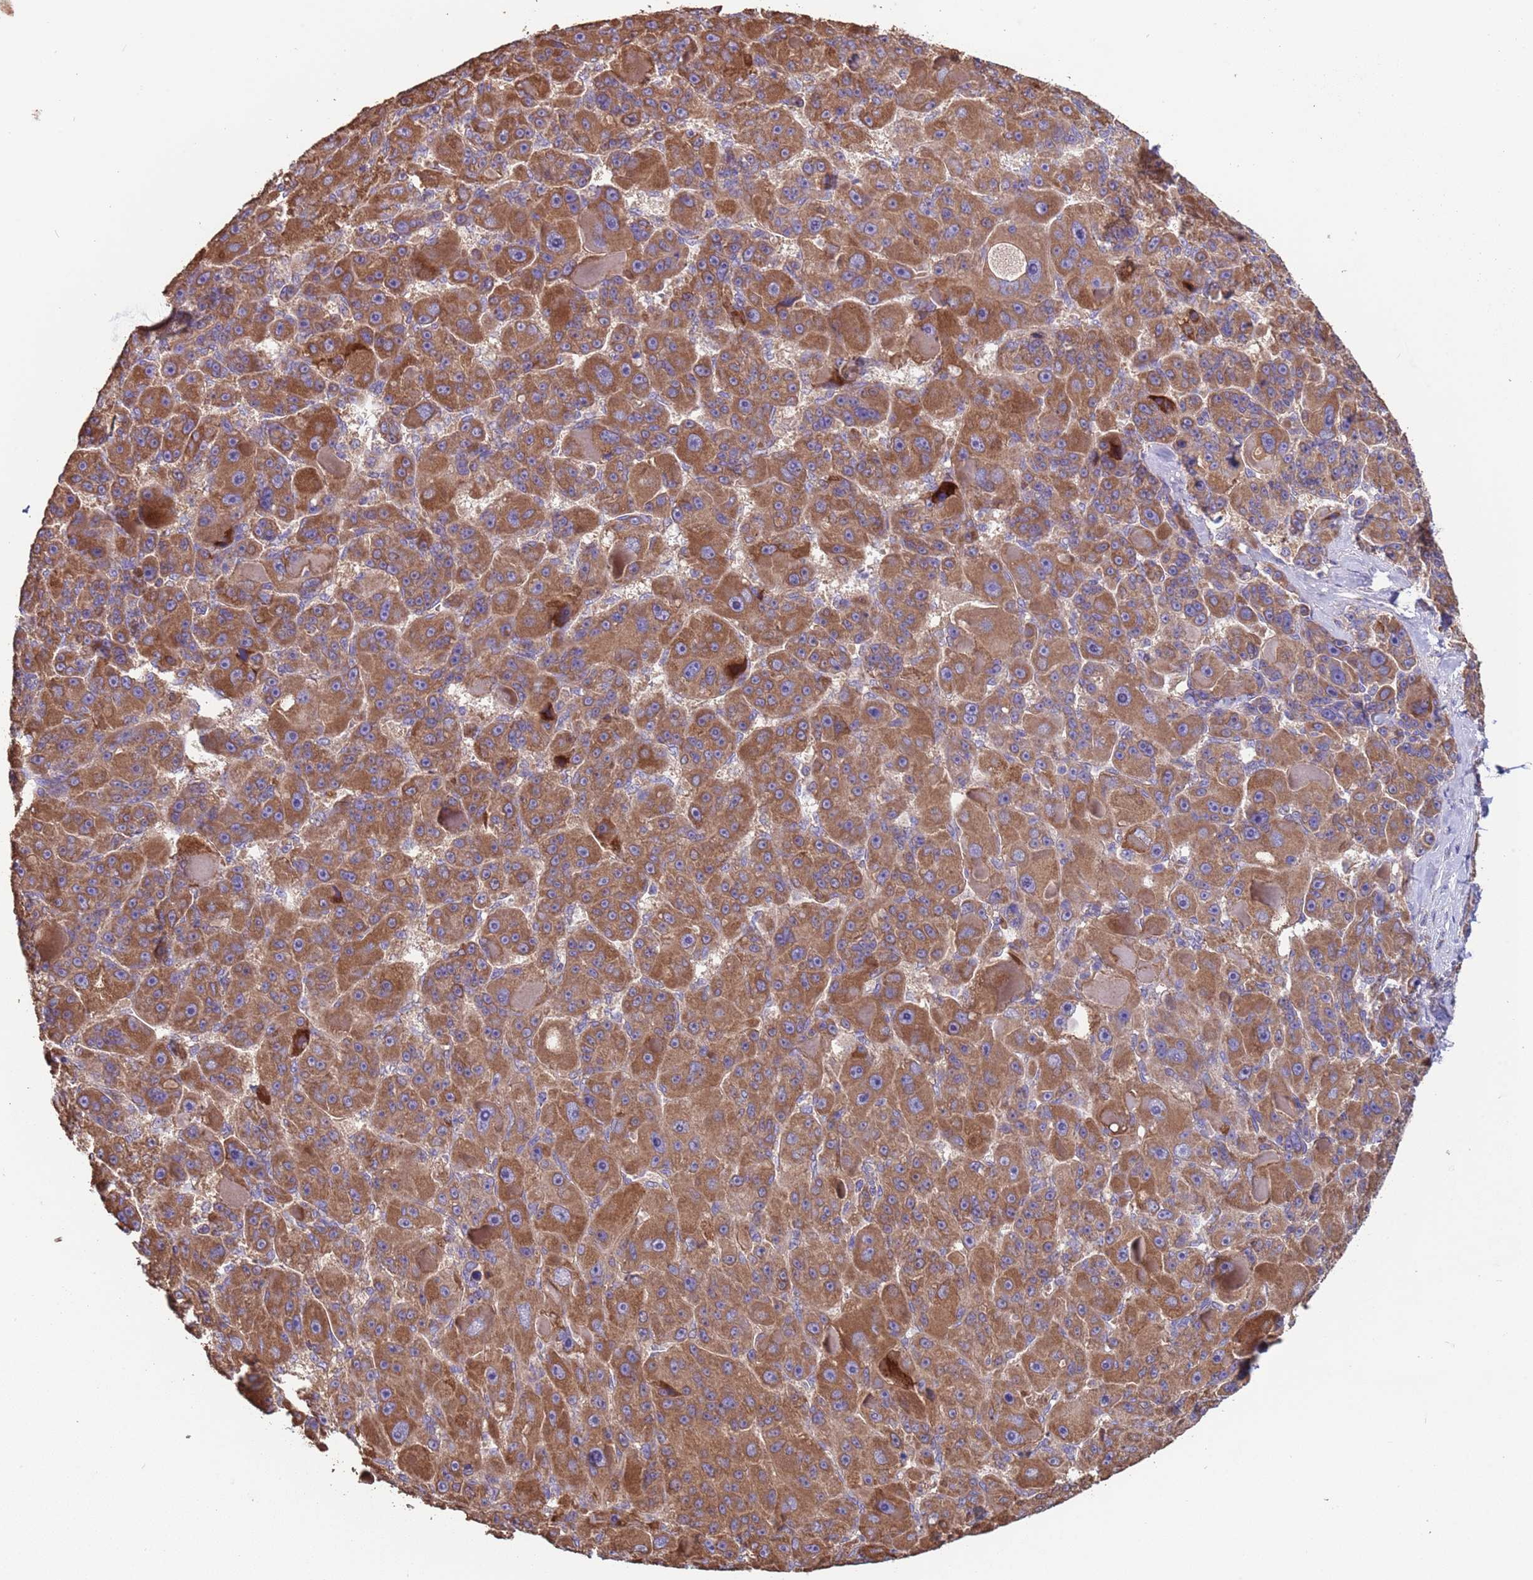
{"staining": {"intensity": "moderate", "quantity": ">75%", "location": "cytoplasmic/membranous"}, "tissue": "liver cancer", "cell_type": "Tumor cells", "image_type": "cancer", "snomed": [{"axis": "morphology", "description": "Carcinoma, Hepatocellular, NOS"}, {"axis": "topography", "description": "Liver"}], "caption": "Protein expression analysis of human liver hepatocellular carcinoma reveals moderate cytoplasmic/membranous staining in approximately >75% of tumor cells.", "gene": "EEF1AKMT1", "patient": {"sex": "male", "age": 76}}